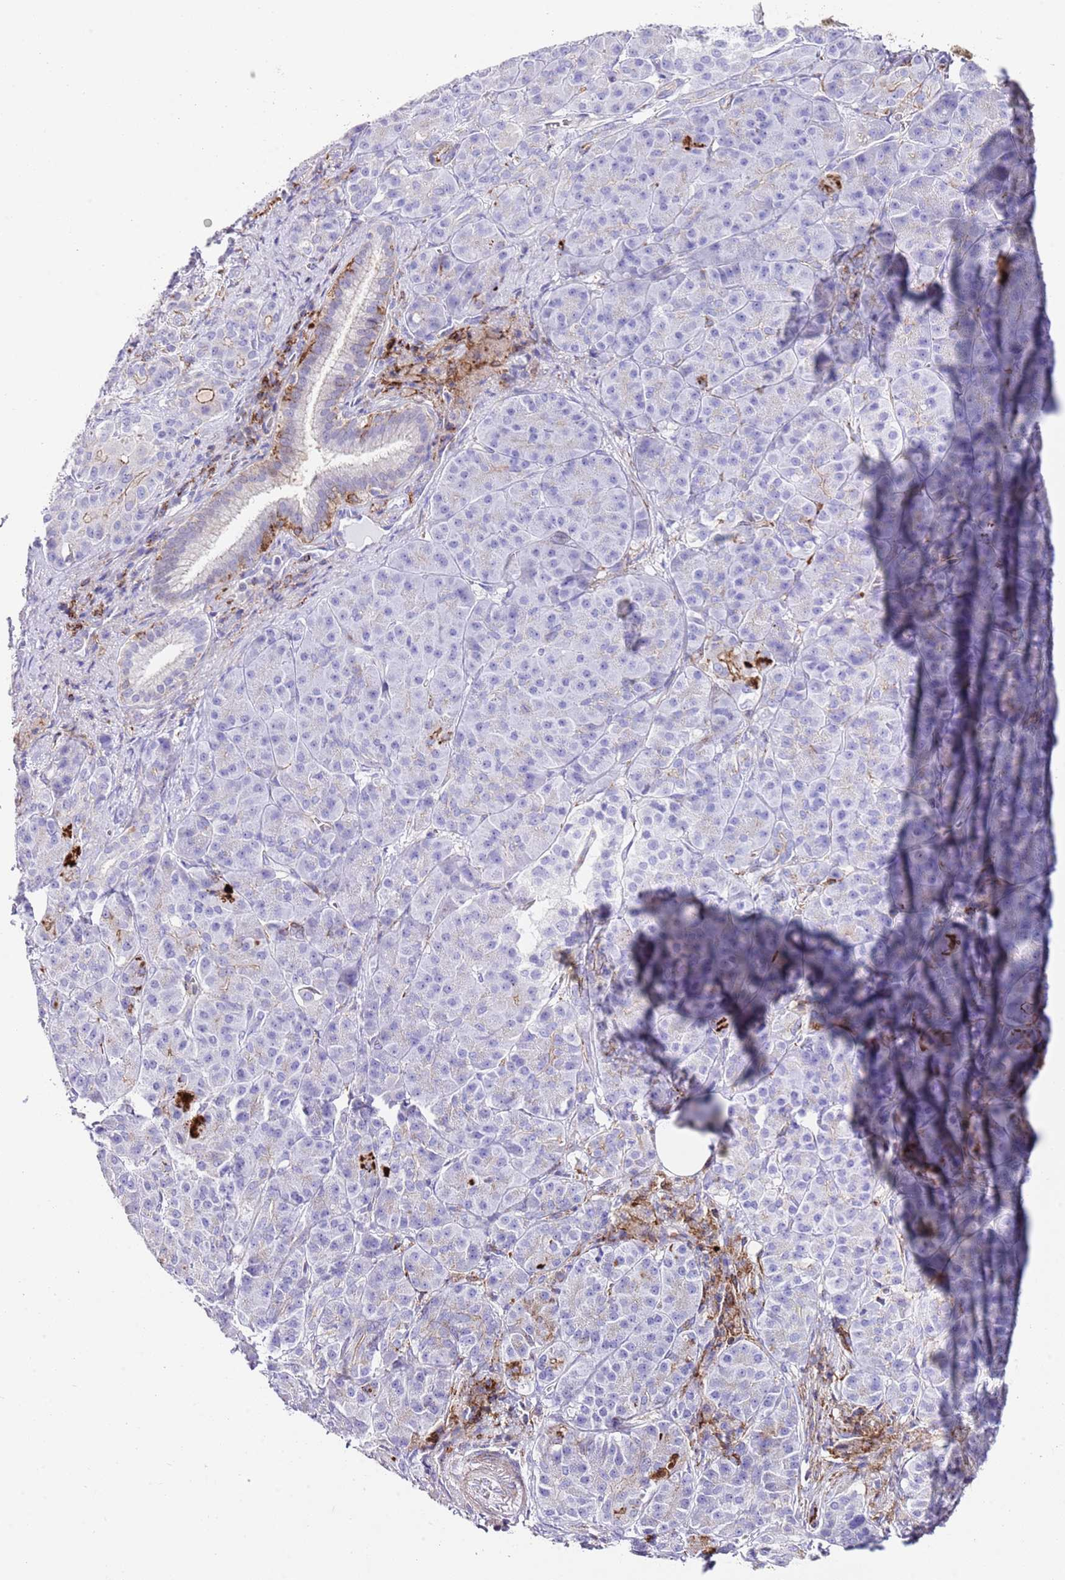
{"staining": {"intensity": "negative", "quantity": "none", "location": "none"}, "tissue": "pancreatic cancer", "cell_type": "Tumor cells", "image_type": "cancer", "snomed": [{"axis": "morphology", "description": "Adenocarcinoma, NOS"}, {"axis": "topography", "description": "Pancreas"}], "caption": "Histopathology image shows no significant protein positivity in tumor cells of pancreatic cancer (adenocarcinoma). (DAB (3,3'-diaminobenzidine) immunohistochemistry, high magnification).", "gene": "ALDH3A1", "patient": {"sex": "male", "age": 57}}